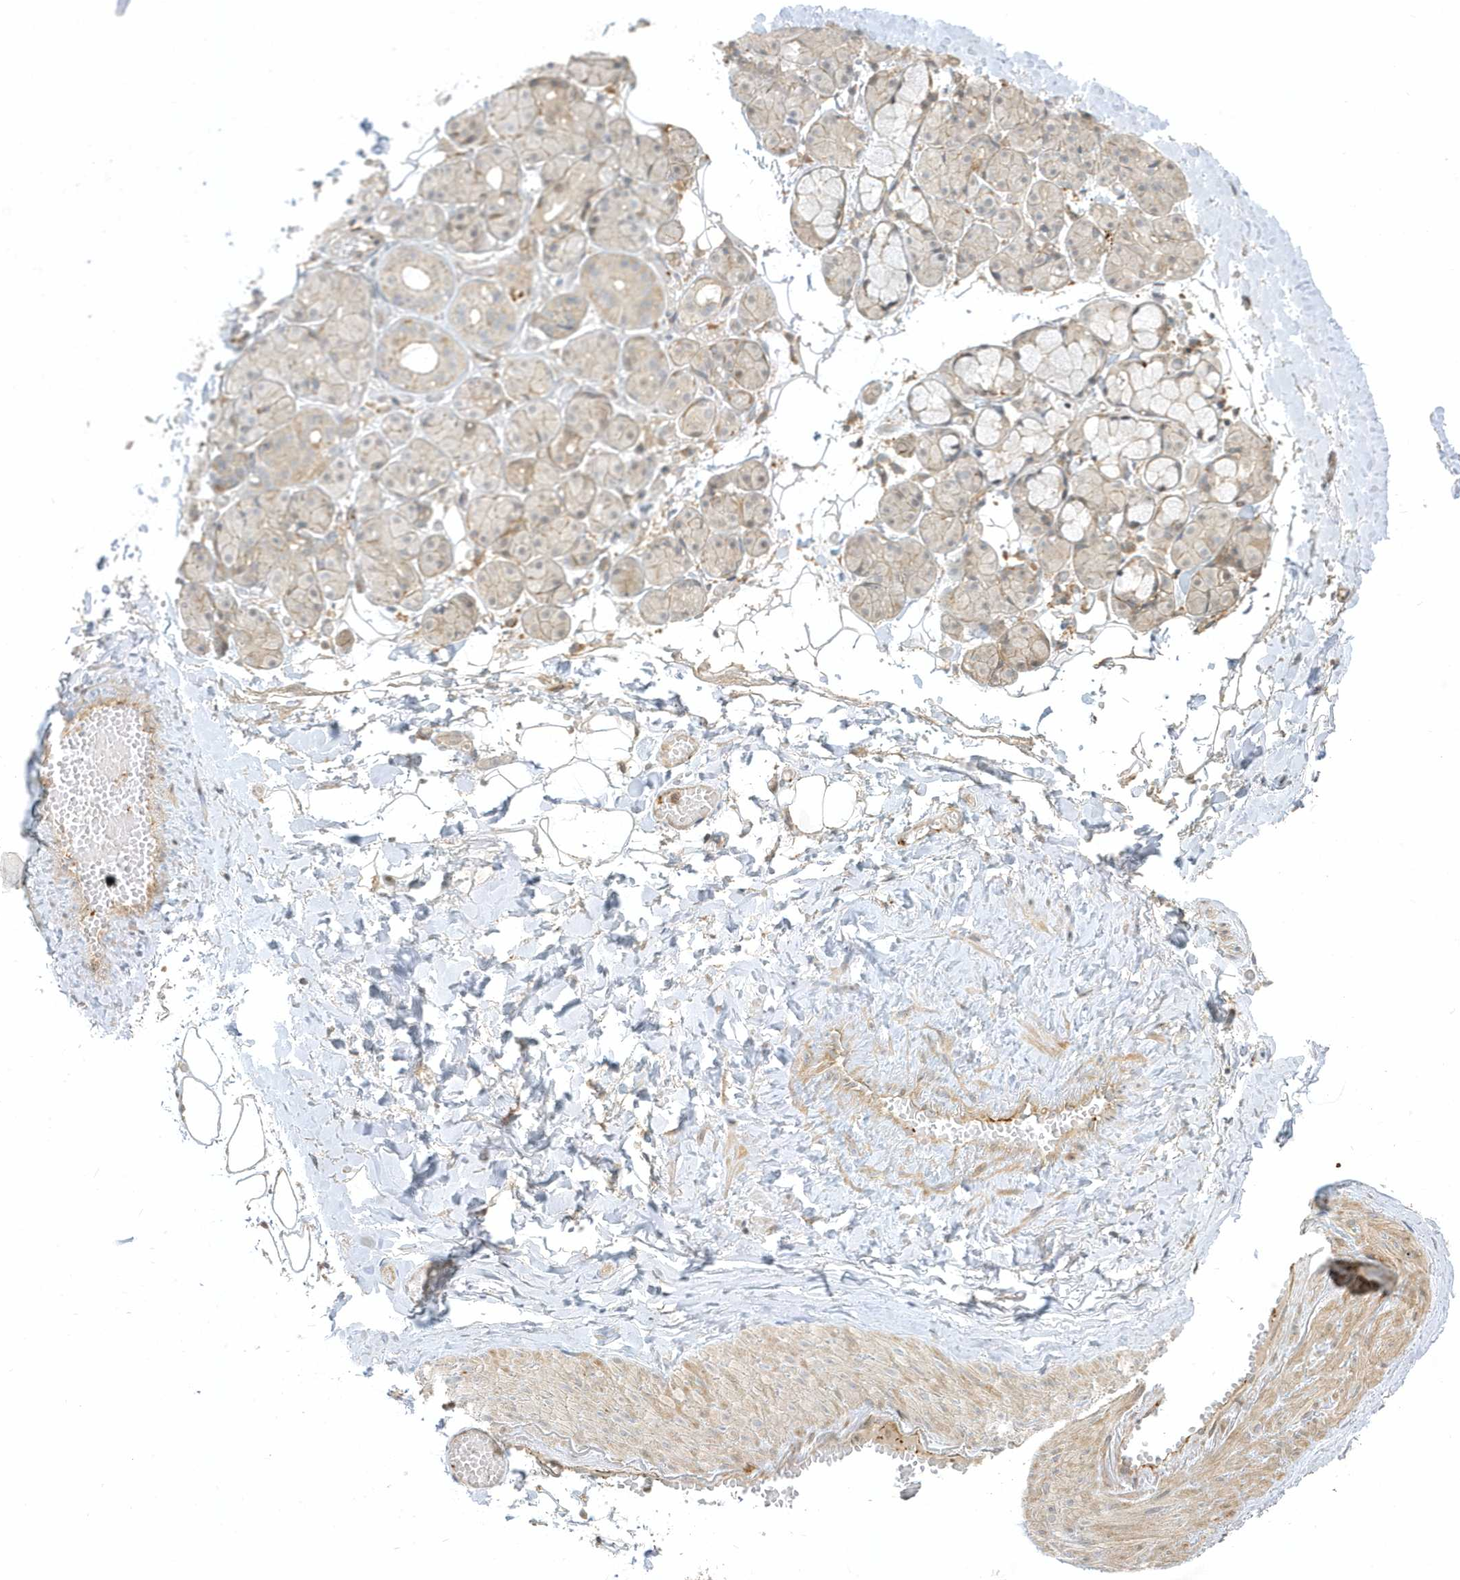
{"staining": {"intensity": "weak", "quantity": "<25%", "location": "cytoplasmic/membranous"}, "tissue": "salivary gland", "cell_type": "Glandular cells", "image_type": "normal", "snomed": [{"axis": "morphology", "description": "Normal tissue, NOS"}, {"axis": "topography", "description": "Salivary gland"}], "caption": "Immunohistochemistry (IHC) histopathology image of normal salivary gland stained for a protein (brown), which reveals no expression in glandular cells. (DAB (3,3'-diaminobenzidine) IHC with hematoxylin counter stain).", "gene": "ZBTB8A", "patient": {"sex": "male", "age": 63}}